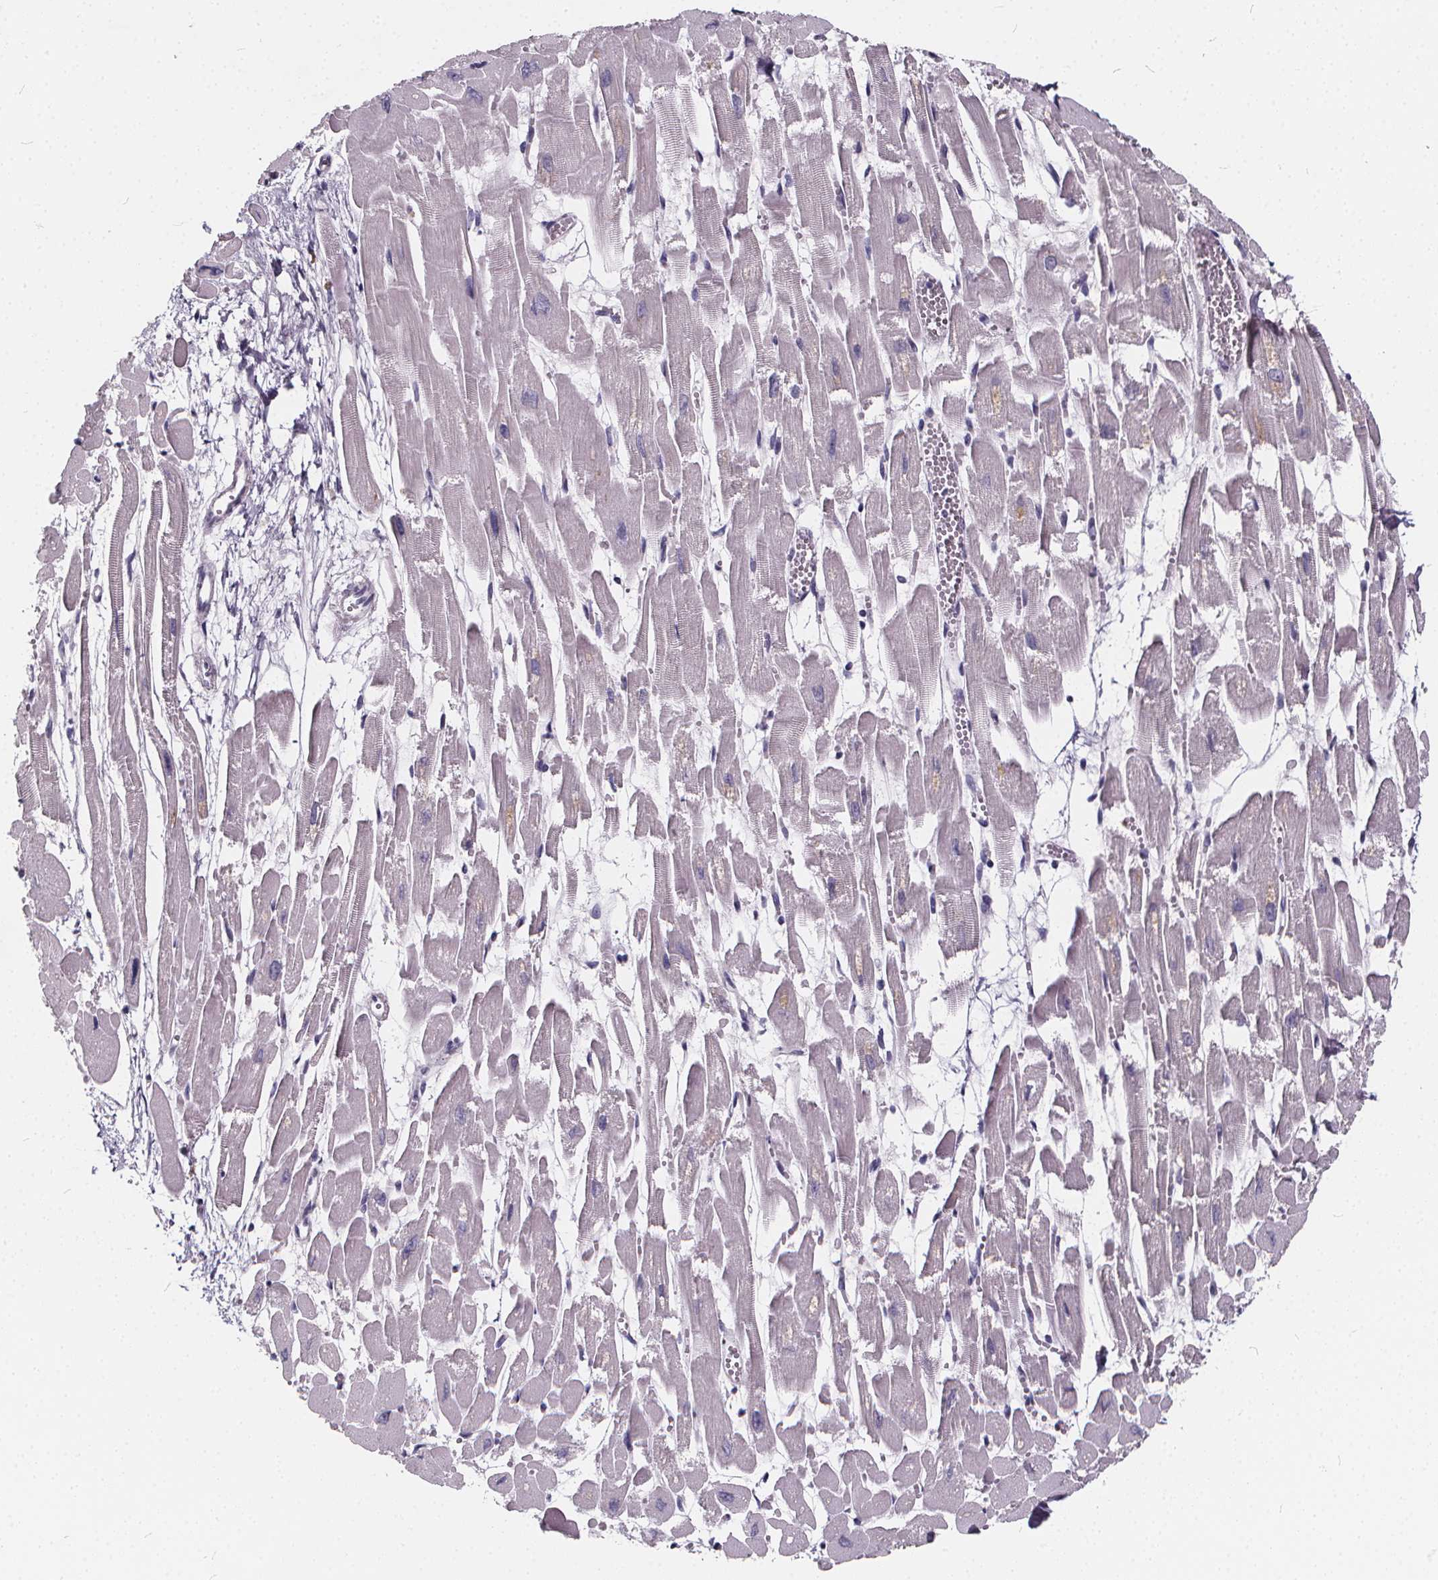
{"staining": {"intensity": "negative", "quantity": "none", "location": "none"}, "tissue": "heart muscle", "cell_type": "Cardiomyocytes", "image_type": "normal", "snomed": [{"axis": "morphology", "description": "Normal tissue, NOS"}, {"axis": "topography", "description": "Heart"}], "caption": "The immunohistochemistry (IHC) image has no significant positivity in cardiomyocytes of heart muscle.", "gene": "SPEF2", "patient": {"sex": "female", "age": 52}}